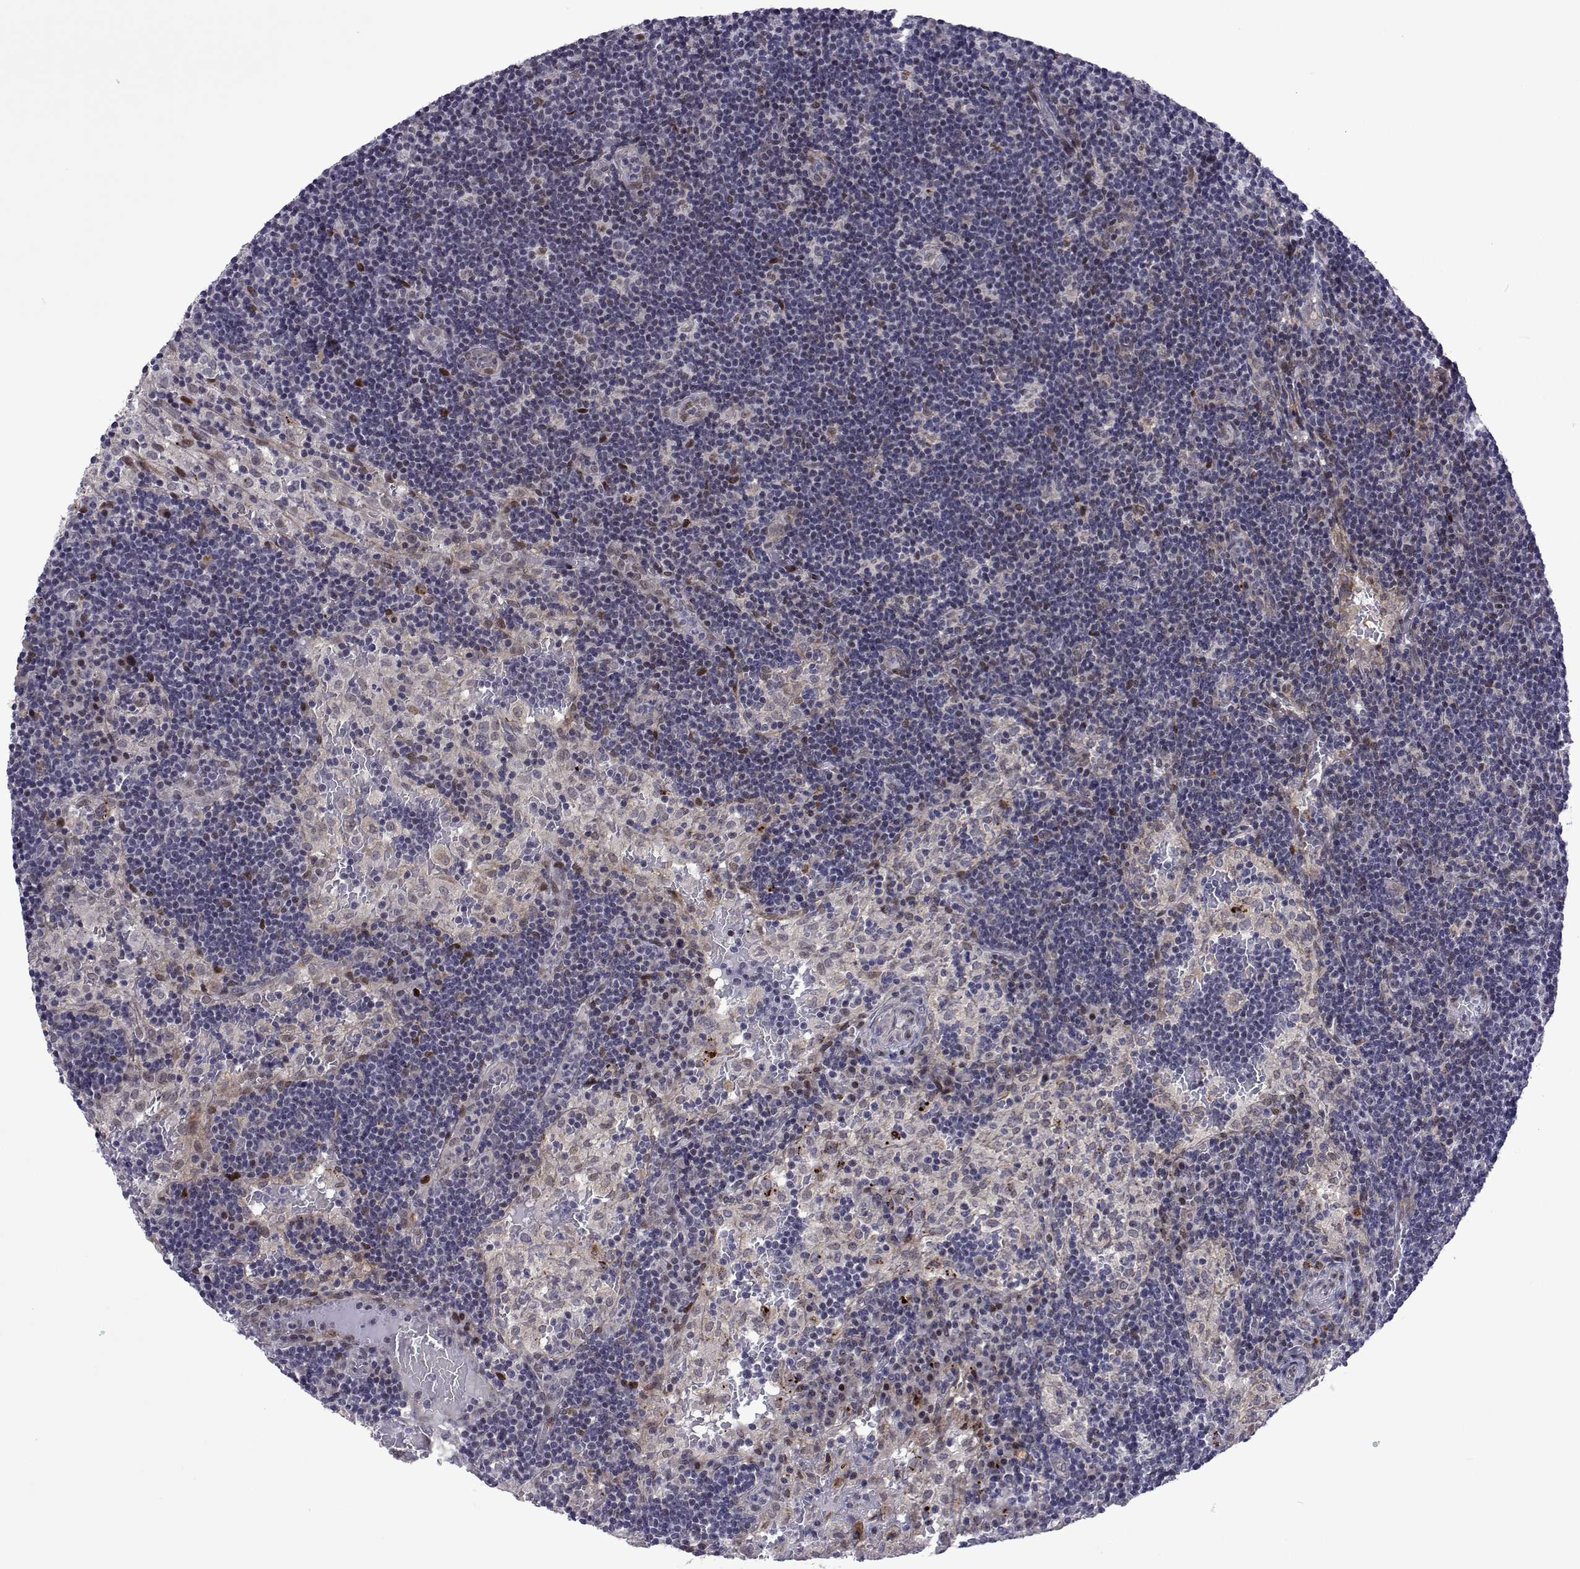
{"staining": {"intensity": "negative", "quantity": "none", "location": "none"}, "tissue": "lymph node", "cell_type": "Germinal center cells", "image_type": "normal", "snomed": [{"axis": "morphology", "description": "Normal tissue, NOS"}, {"axis": "topography", "description": "Lymph node"}], "caption": "IHC image of normal lymph node: human lymph node stained with DAB (3,3'-diaminobenzidine) shows no significant protein staining in germinal center cells. Brightfield microscopy of IHC stained with DAB (brown) and hematoxylin (blue), captured at high magnification.", "gene": "EFCAB3", "patient": {"sex": "male", "age": 62}}